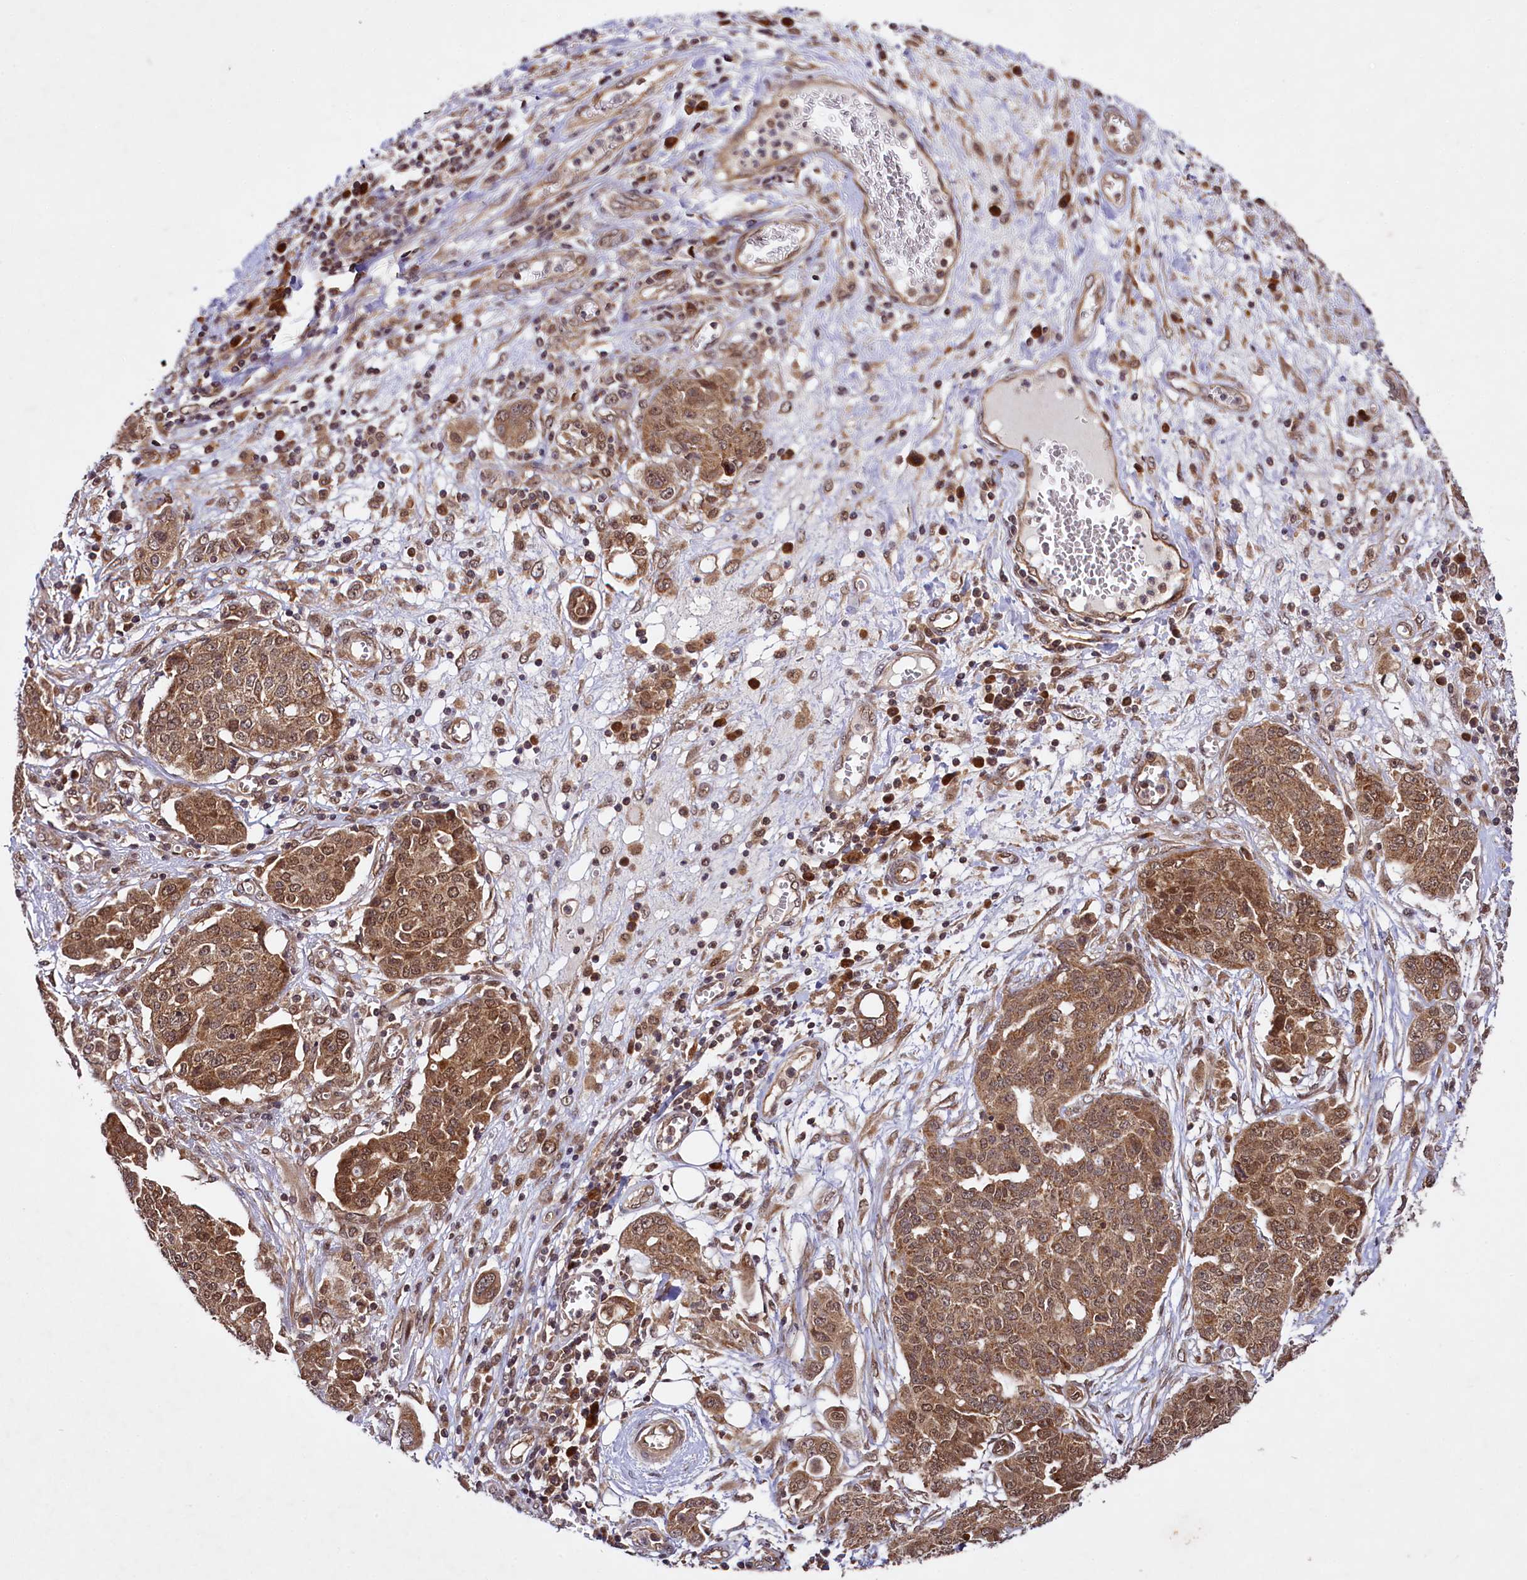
{"staining": {"intensity": "moderate", "quantity": ">75%", "location": "cytoplasmic/membranous,nuclear"}, "tissue": "ovarian cancer", "cell_type": "Tumor cells", "image_type": "cancer", "snomed": [{"axis": "morphology", "description": "Cystadenocarcinoma, serous, NOS"}, {"axis": "topography", "description": "Soft tissue"}, {"axis": "topography", "description": "Ovary"}], "caption": "The micrograph demonstrates a brown stain indicating the presence of a protein in the cytoplasmic/membranous and nuclear of tumor cells in ovarian cancer.", "gene": "UBE3A", "patient": {"sex": "female", "age": 57}}